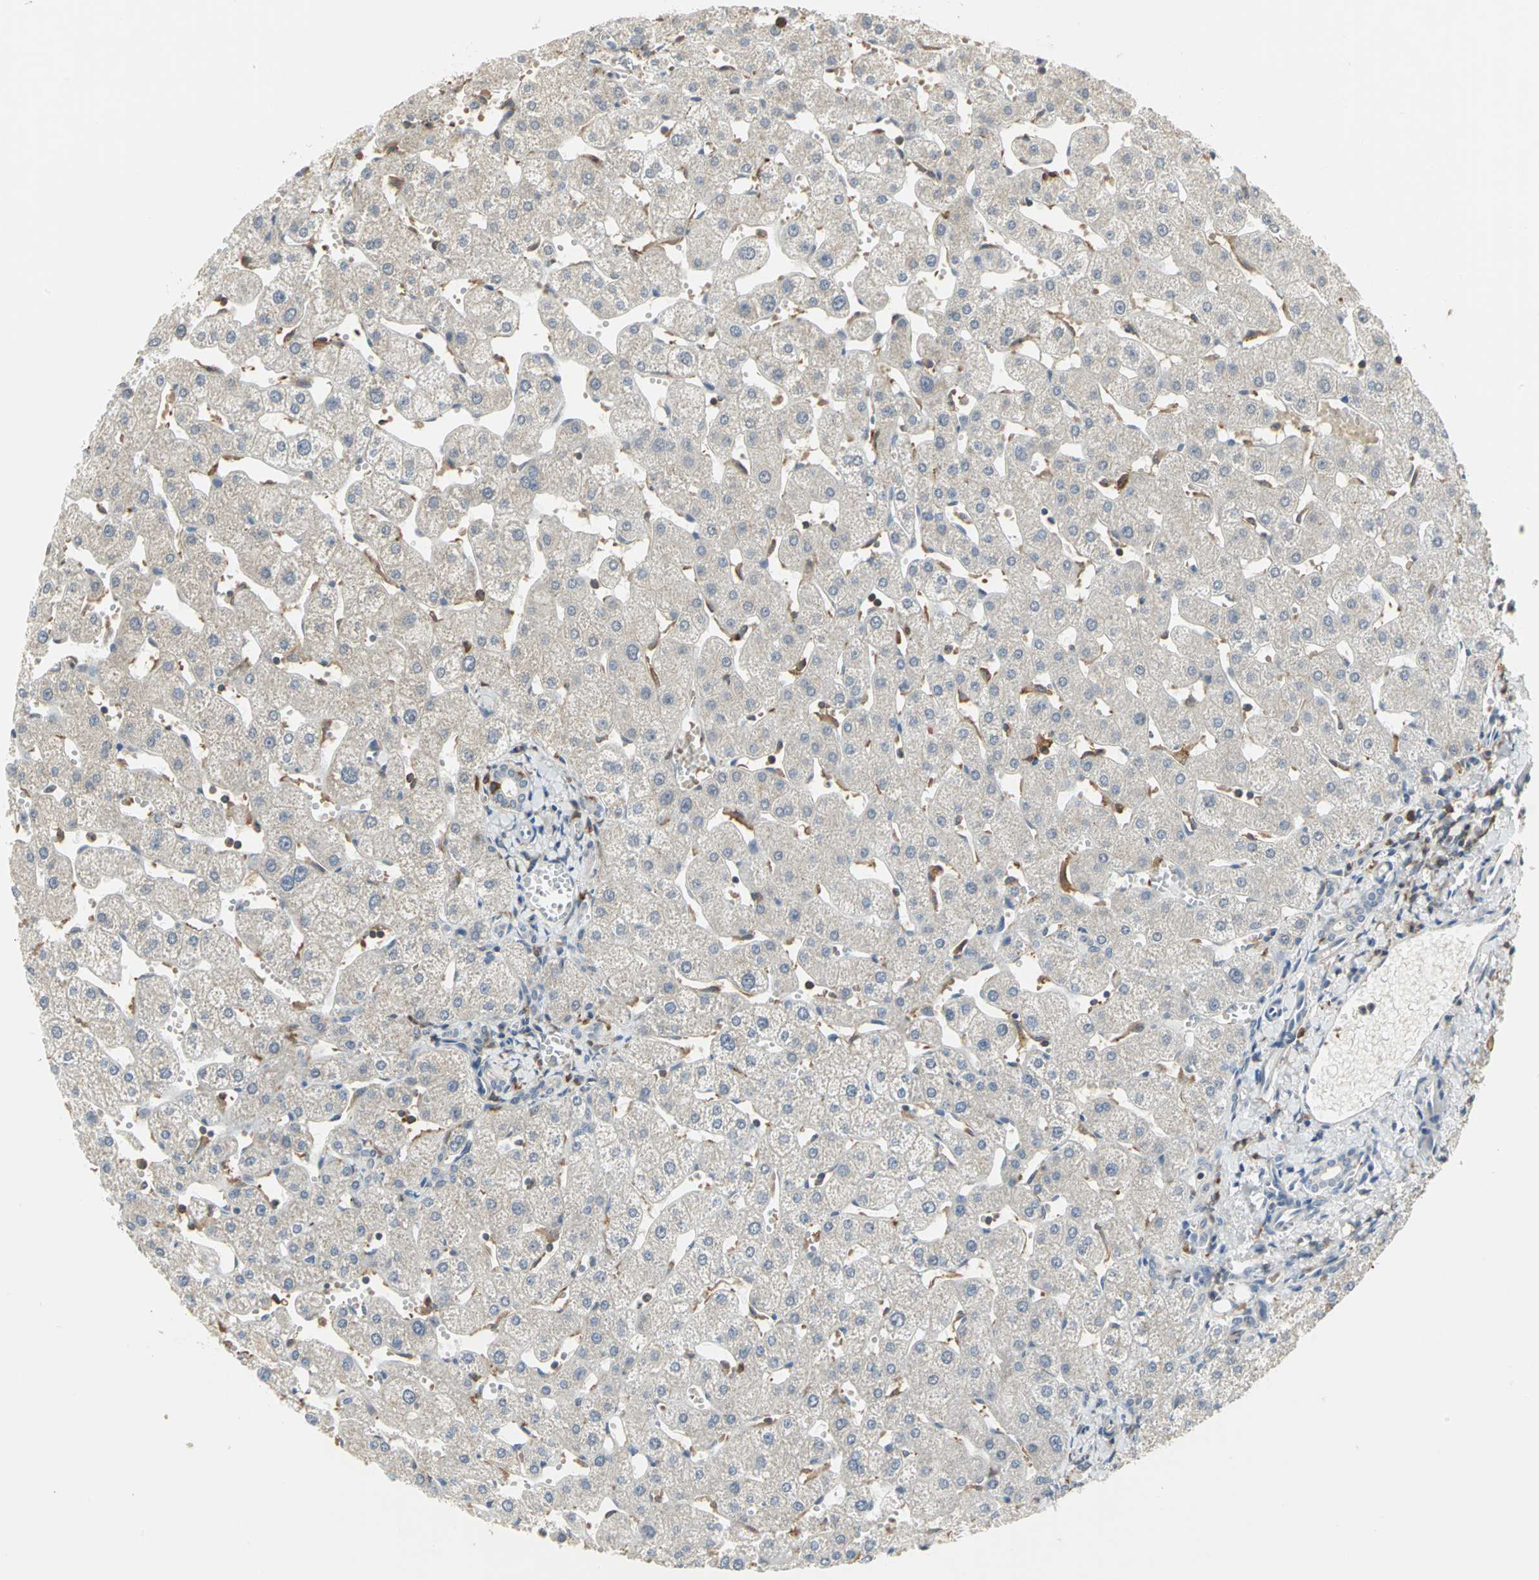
{"staining": {"intensity": "negative", "quantity": "none", "location": "none"}, "tissue": "liver", "cell_type": "Cholangiocytes", "image_type": "normal", "snomed": [{"axis": "morphology", "description": "Normal tissue, NOS"}, {"axis": "topography", "description": "Liver"}], "caption": "Photomicrograph shows no significant protein expression in cholangiocytes of normal liver.", "gene": "SKAP2", "patient": {"sex": "male", "age": 67}}